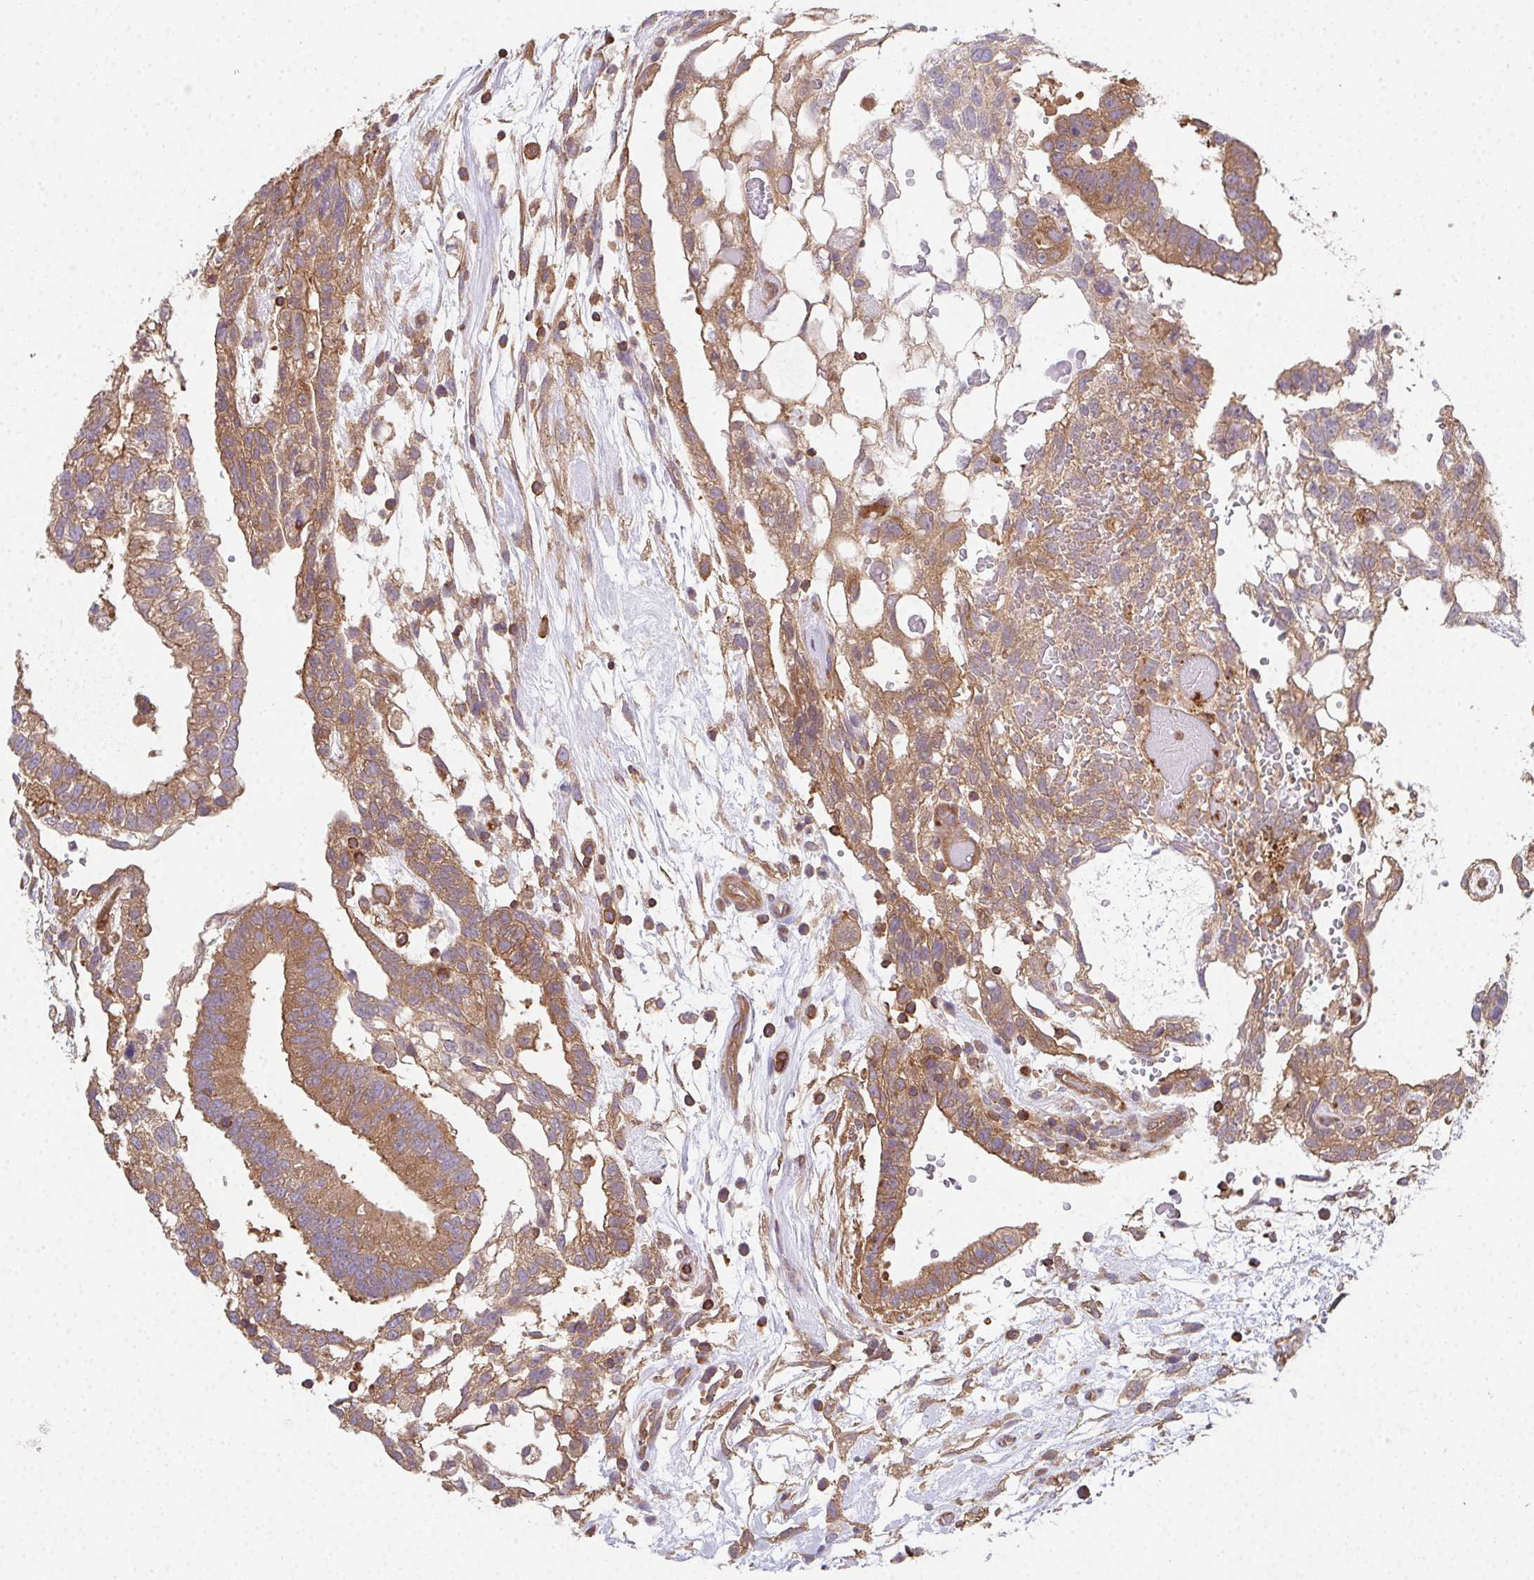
{"staining": {"intensity": "moderate", "quantity": ">75%", "location": "cytoplasmic/membranous"}, "tissue": "testis cancer", "cell_type": "Tumor cells", "image_type": "cancer", "snomed": [{"axis": "morphology", "description": "Carcinoma, Embryonal, NOS"}, {"axis": "topography", "description": "Testis"}], "caption": "Embryonal carcinoma (testis) stained with a brown dye shows moderate cytoplasmic/membranous positive positivity in about >75% of tumor cells.", "gene": "TMEM229A", "patient": {"sex": "male", "age": 32}}